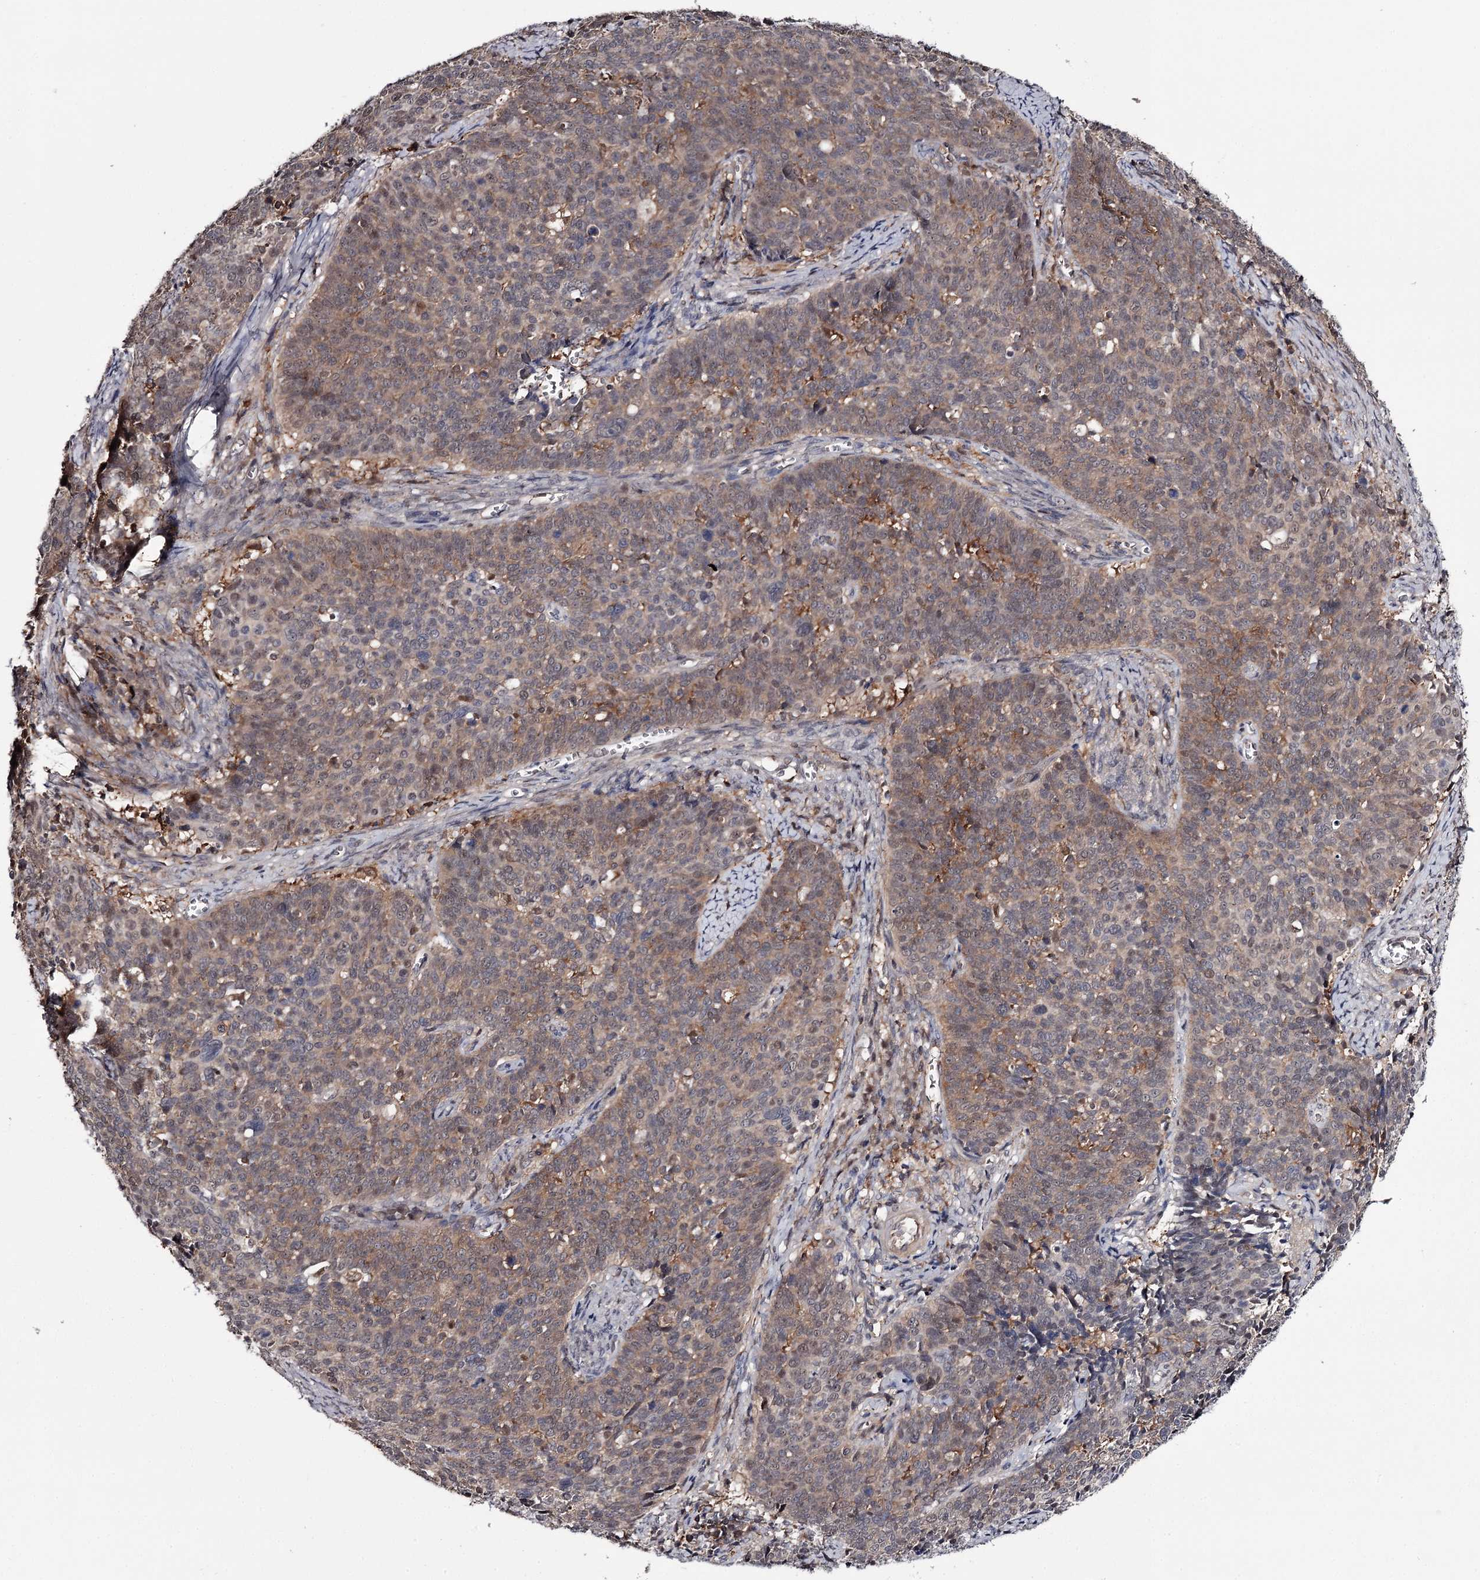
{"staining": {"intensity": "moderate", "quantity": "<25%", "location": "cytoplasmic/membranous,nuclear"}, "tissue": "cervical cancer", "cell_type": "Tumor cells", "image_type": "cancer", "snomed": [{"axis": "morphology", "description": "Squamous cell carcinoma, NOS"}, {"axis": "topography", "description": "Cervix"}], "caption": "Cervical cancer (squamous cell carcinoma) was stained to show a protein in brown. There is low levels of moderate cytoplasmic/membranous and nuclear expression in about <25% of tumor cells. The protein of interest is stained brown, and the nuclei are stained in blue (DAB (3,3'-diaminobenzidine) IHC with brightfield microscopy, high magnification).", "gene": "GTSF1", "patient": {"sex": "female", "age": 39}}